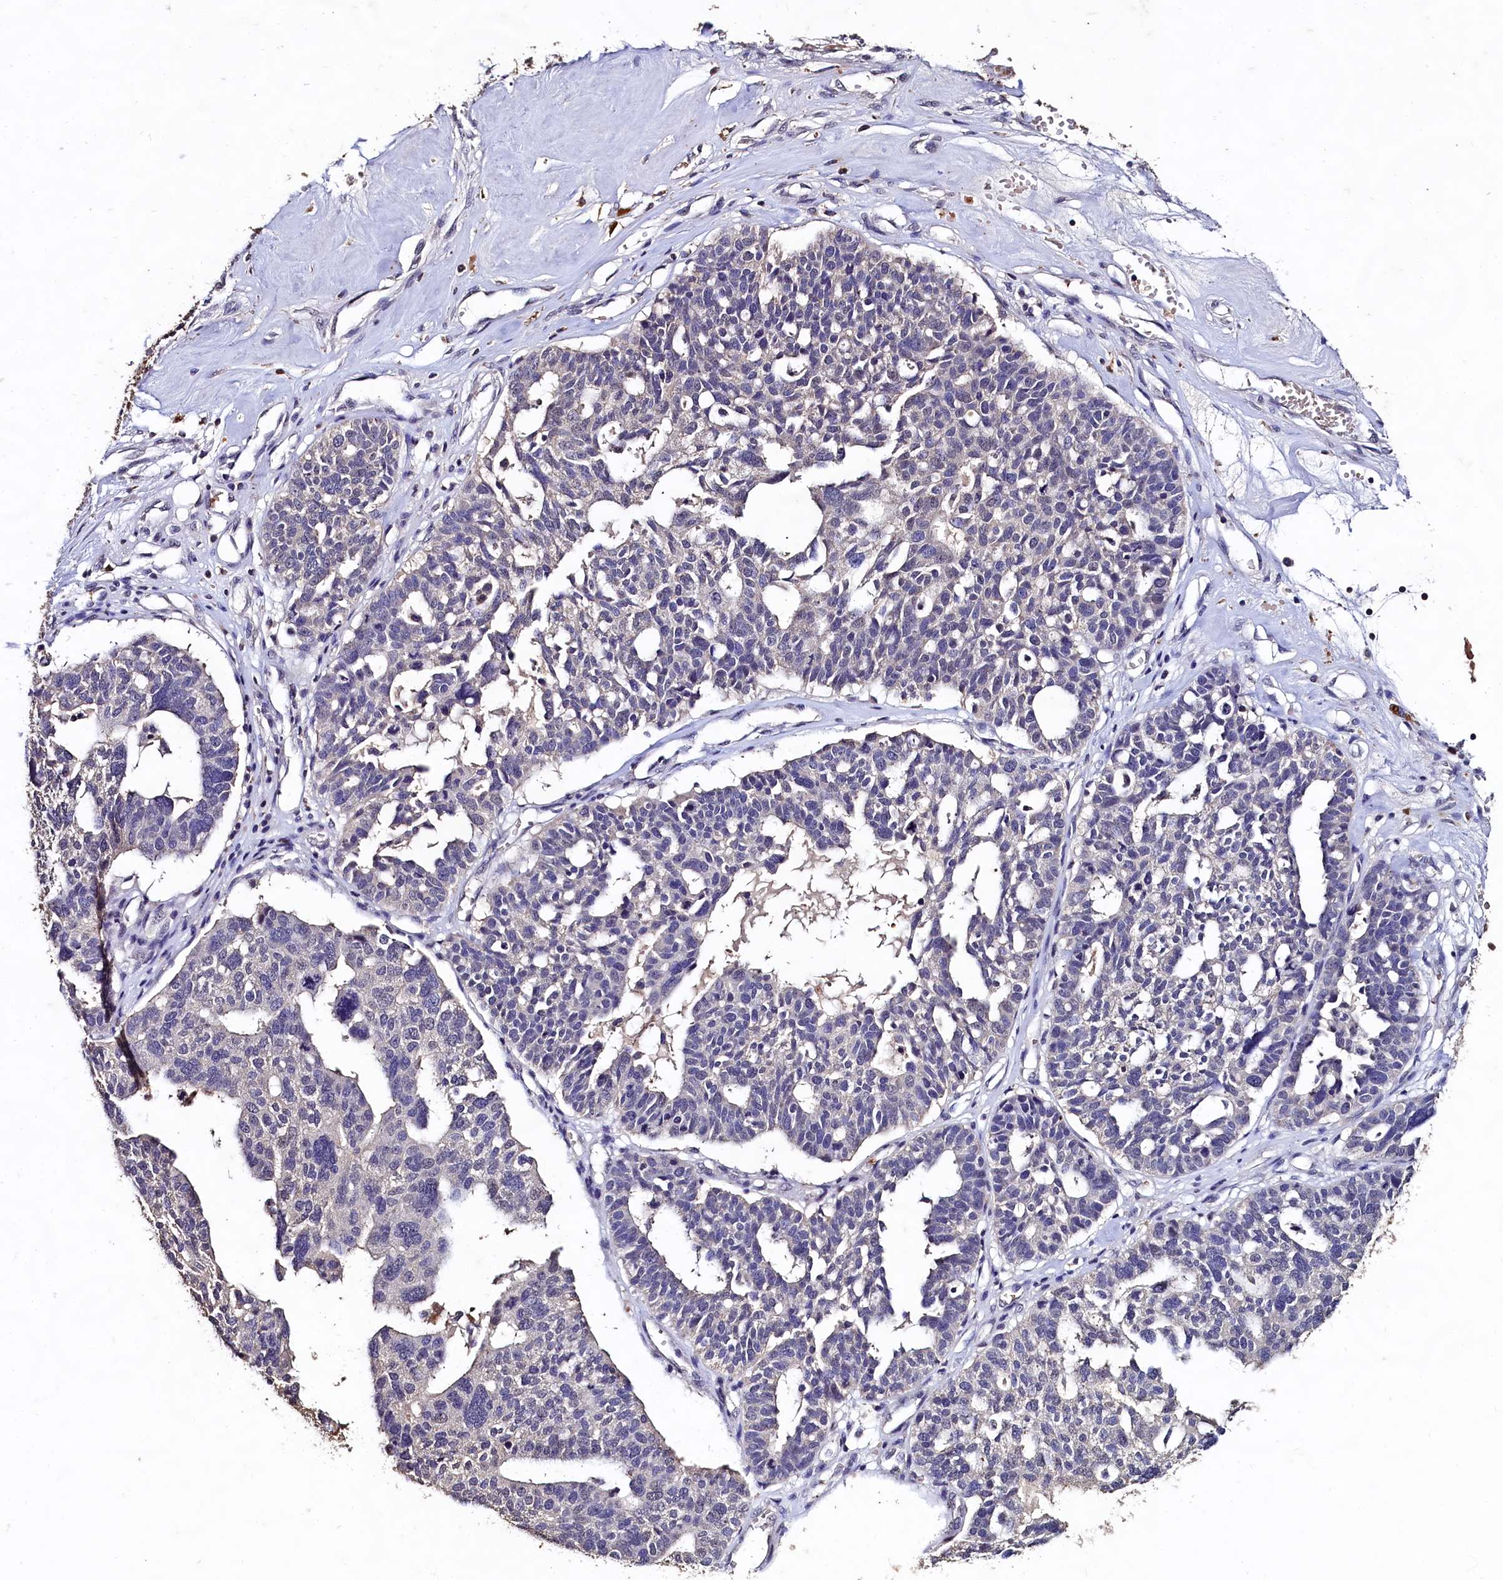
{"staining": {"intensity": "negative", "quantity": "none", "location": "none"}, "tissue": "ovarian cancer", "cell_type": "Tumor cells", "image_type": "cancer", "snomed": [{"axis": "morphology", "description": "Cystadenocarcinoma, serous, NOS"}, {"axis": "topography", "description": "Ovary"}], "caption": "This micrograph is of ovarian serous cystadenocarcinoma stained with IHC to label a protein in brown with the nuclei are counter-stained blue. There is no positivity in tumor cells.", "gene": "CSTPP1", "patient": {"sex": "female", "age": 59}}